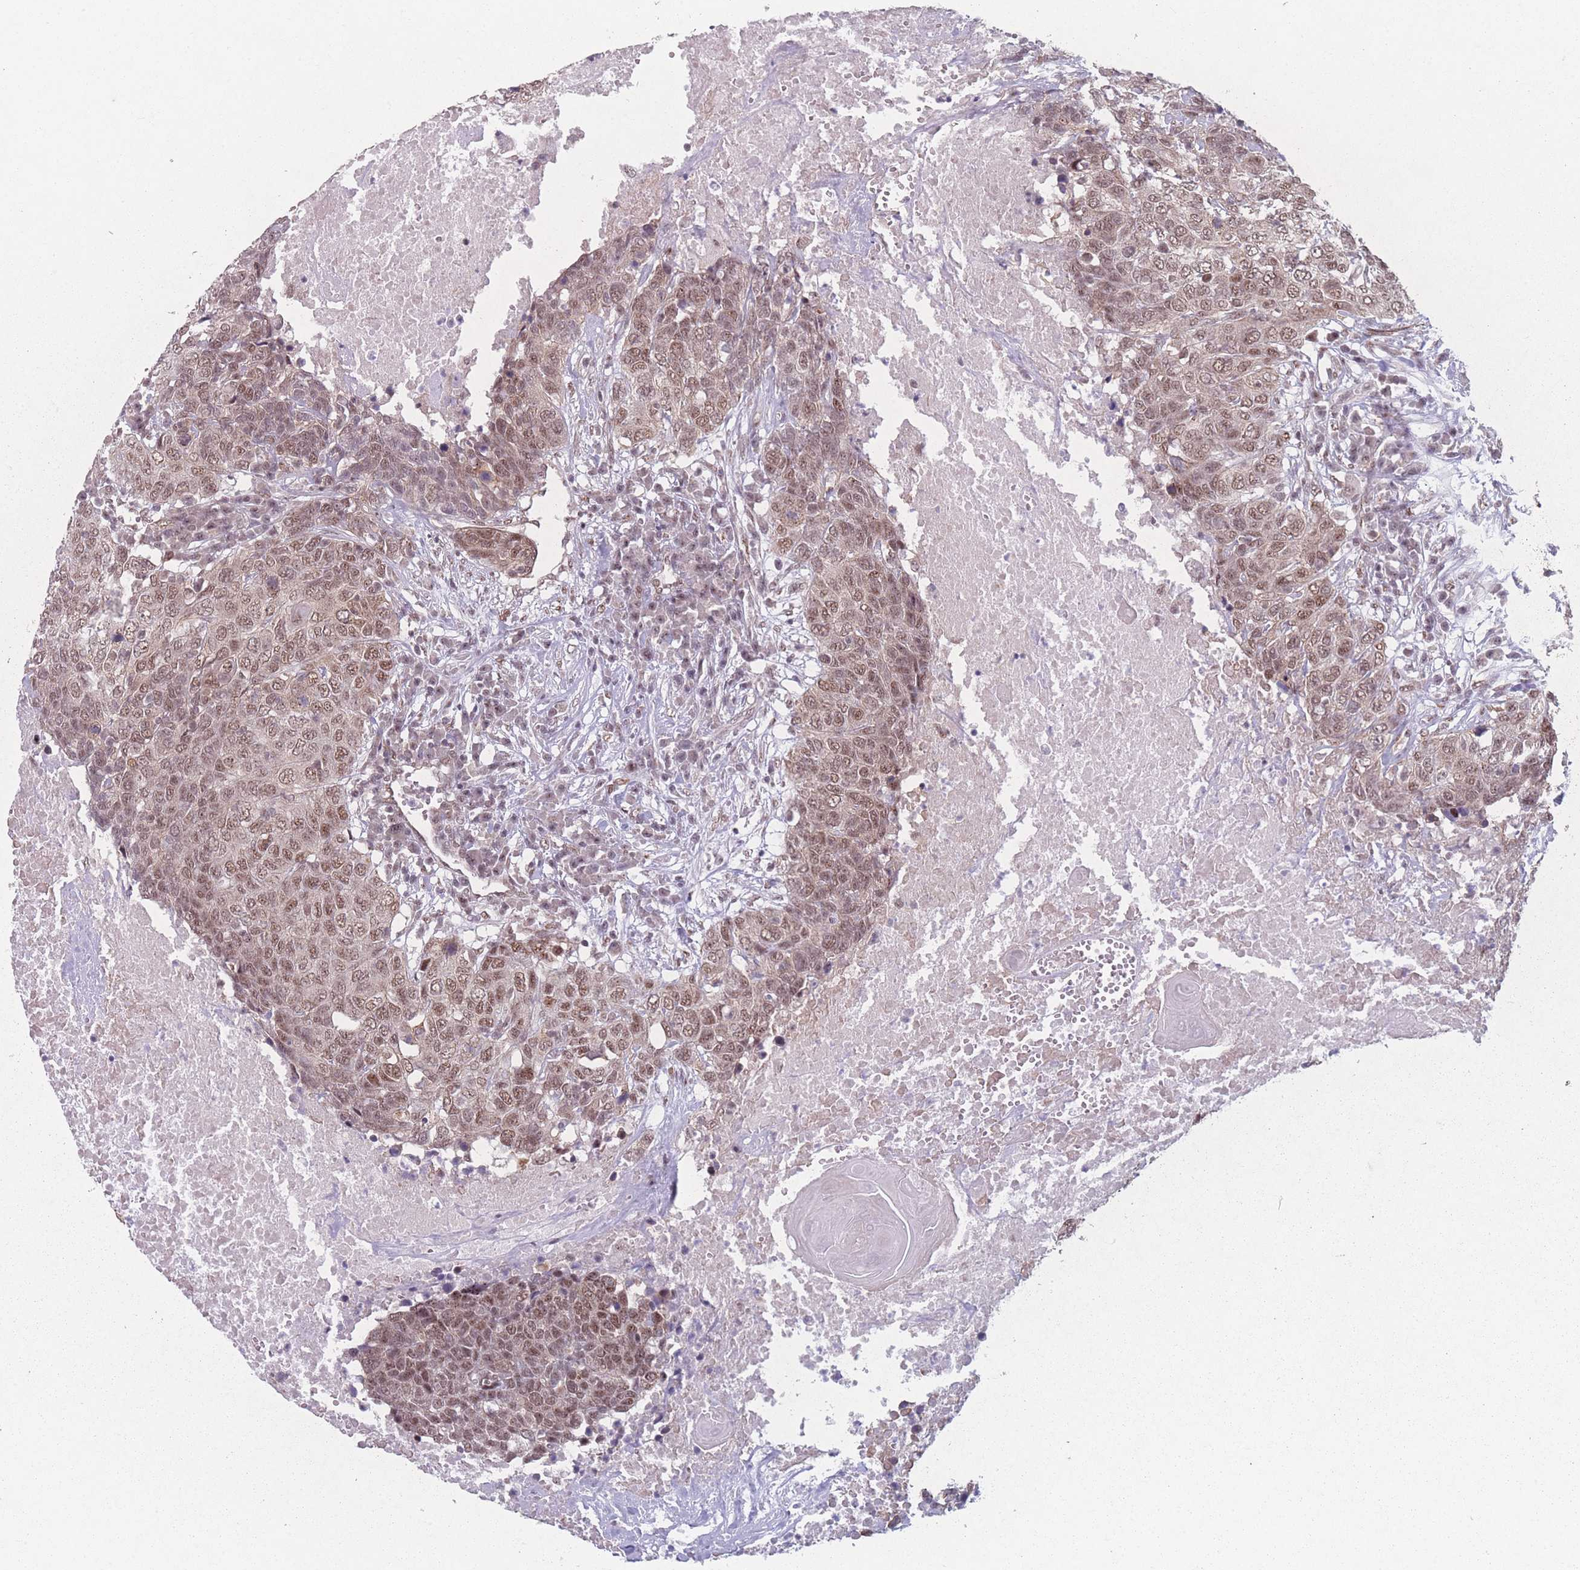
{"staining": {"intensity": "moderate", "quantity": ">75%", "location": "nuclear"}, "tissue": "head and neck cancer", "cell_type": "Tumor cells", "image_type": "cancer", "snomed": [{"axis": "morphology", "description": "Squamous cell carcinoma, NOS"}, {"axis": "topography", "description": "Head-Neck"}], "caption": "Immunohistochemical staining of head and neck cancer shows moderate nuclear protein staining in about >75% of tumor cells.", "gene": "ZC3H14", "patient": {"sex": "male", "age": 66}}